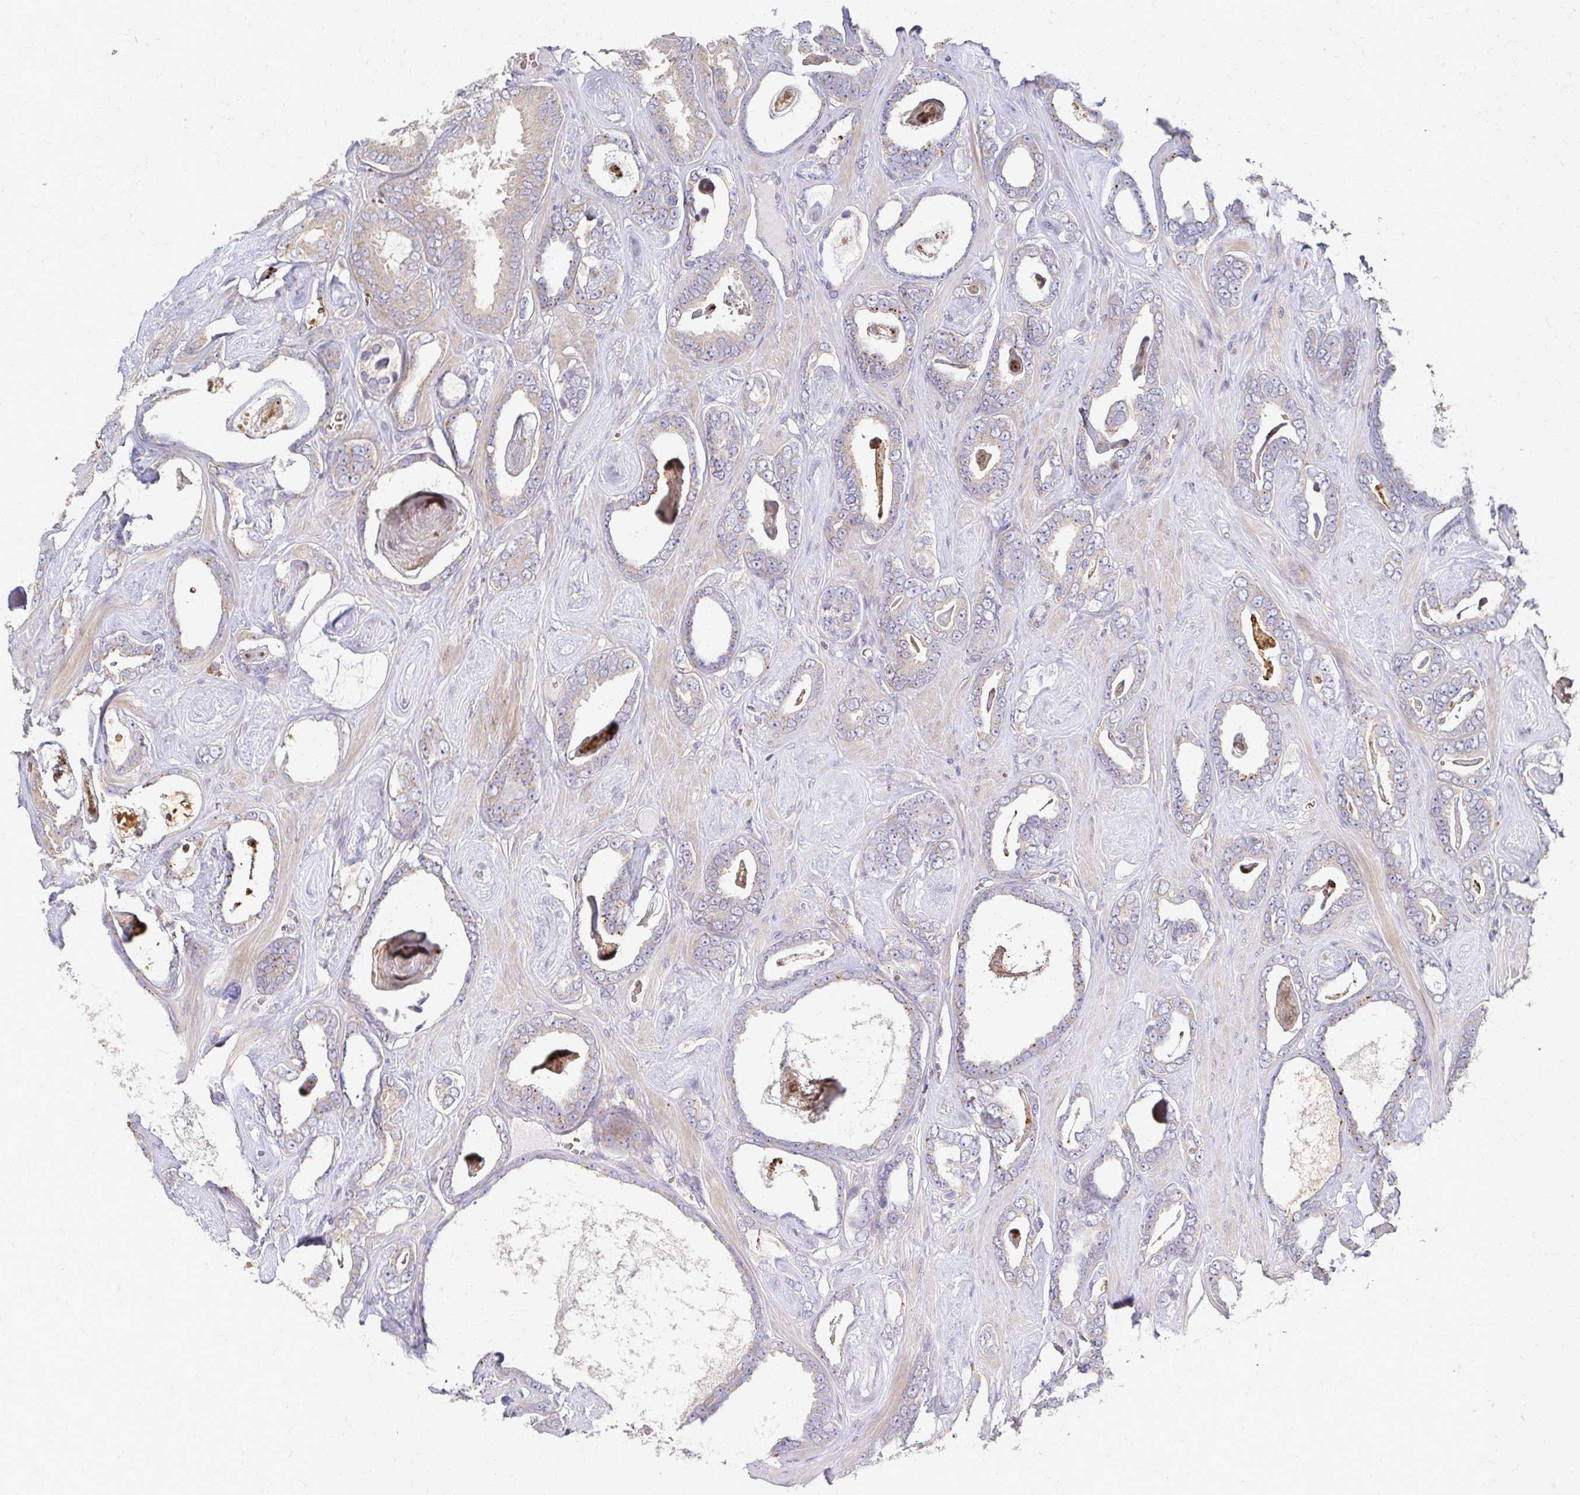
{"staining": {"intensity": "weak", "quantity": "25%-75%", "location": "cytoplasmic/membranous"}, "tissue": "prostate cancer", "cell_type": "Tumor cells", "image_type": "cancer", "snomed": [{"axis": "morphology", "description": "Adenocarcinoma, High grade"}, {"axis": "topography", "description": "Prostate"}], "caption": "Protein analysis of prostate cancer (adenocarcinoma (high-grade)) tissue exhibits weak cytoplasmic/membranous staining in approximately 25%-75% of tumor cells.", "gene": "SKA2", "patient": {"sex": "male", "age": 63}}